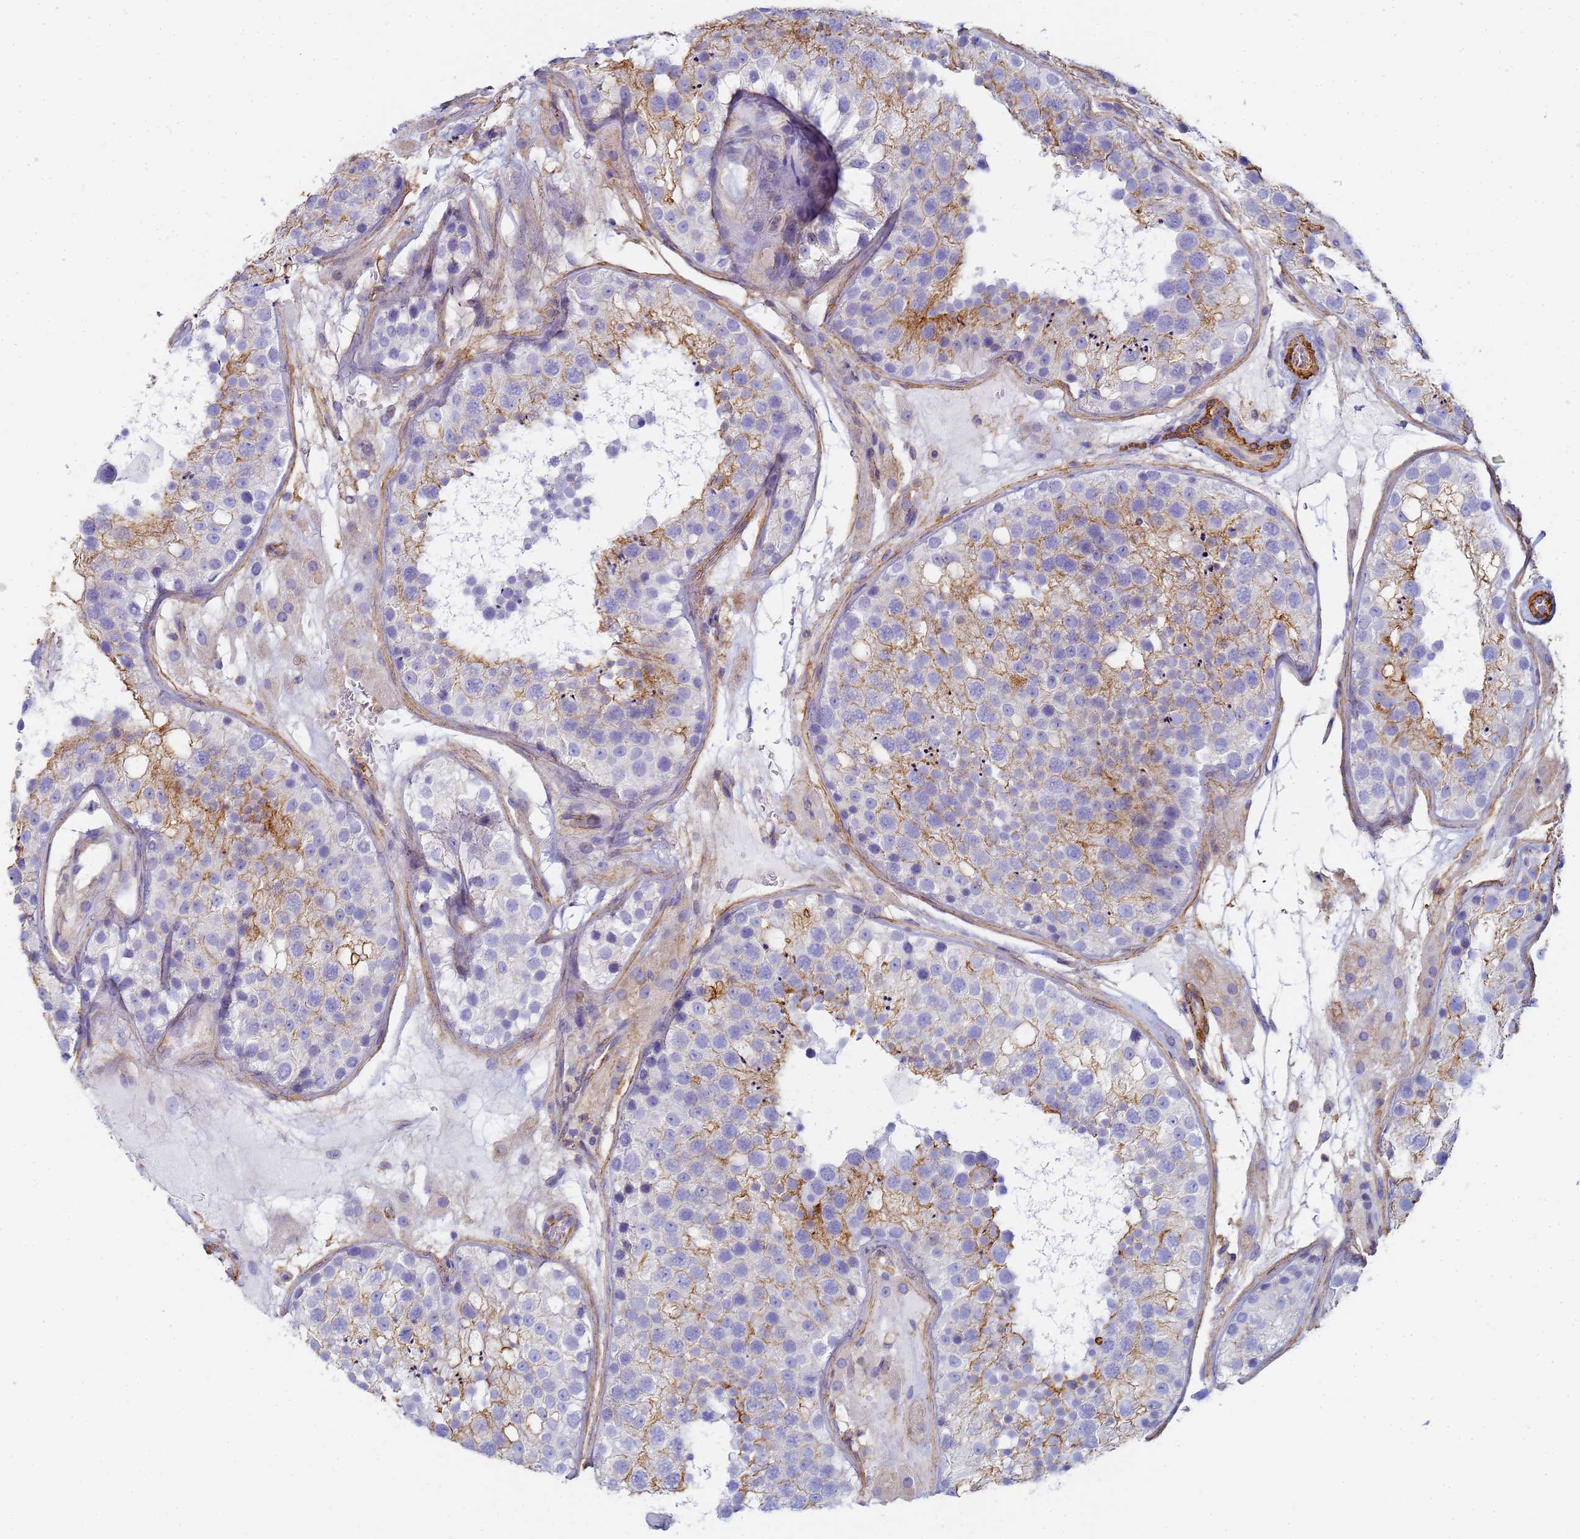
{"staining": {"intensity": "weak", "quantity": "25%-75%", "location": "cytoplasmic/membranous"}, "tissue": "testis", "cell_type": "Cells in seminiferous ducts", "image_type": "normal", "snomed": [{"axis": "morphology", "description": "Normal tissue, NOS"}, {"axis": "topography", "description": "Testis"}], "caption": "A photomicrograph of testis stained for a protein demonstrates weak cytoplasmic/membranous brown staining in cells in seminiferous ducts. Nuclei are stained in blue.", "gene": "TPM1", "patient": {"sex": "male", "age": 26}}